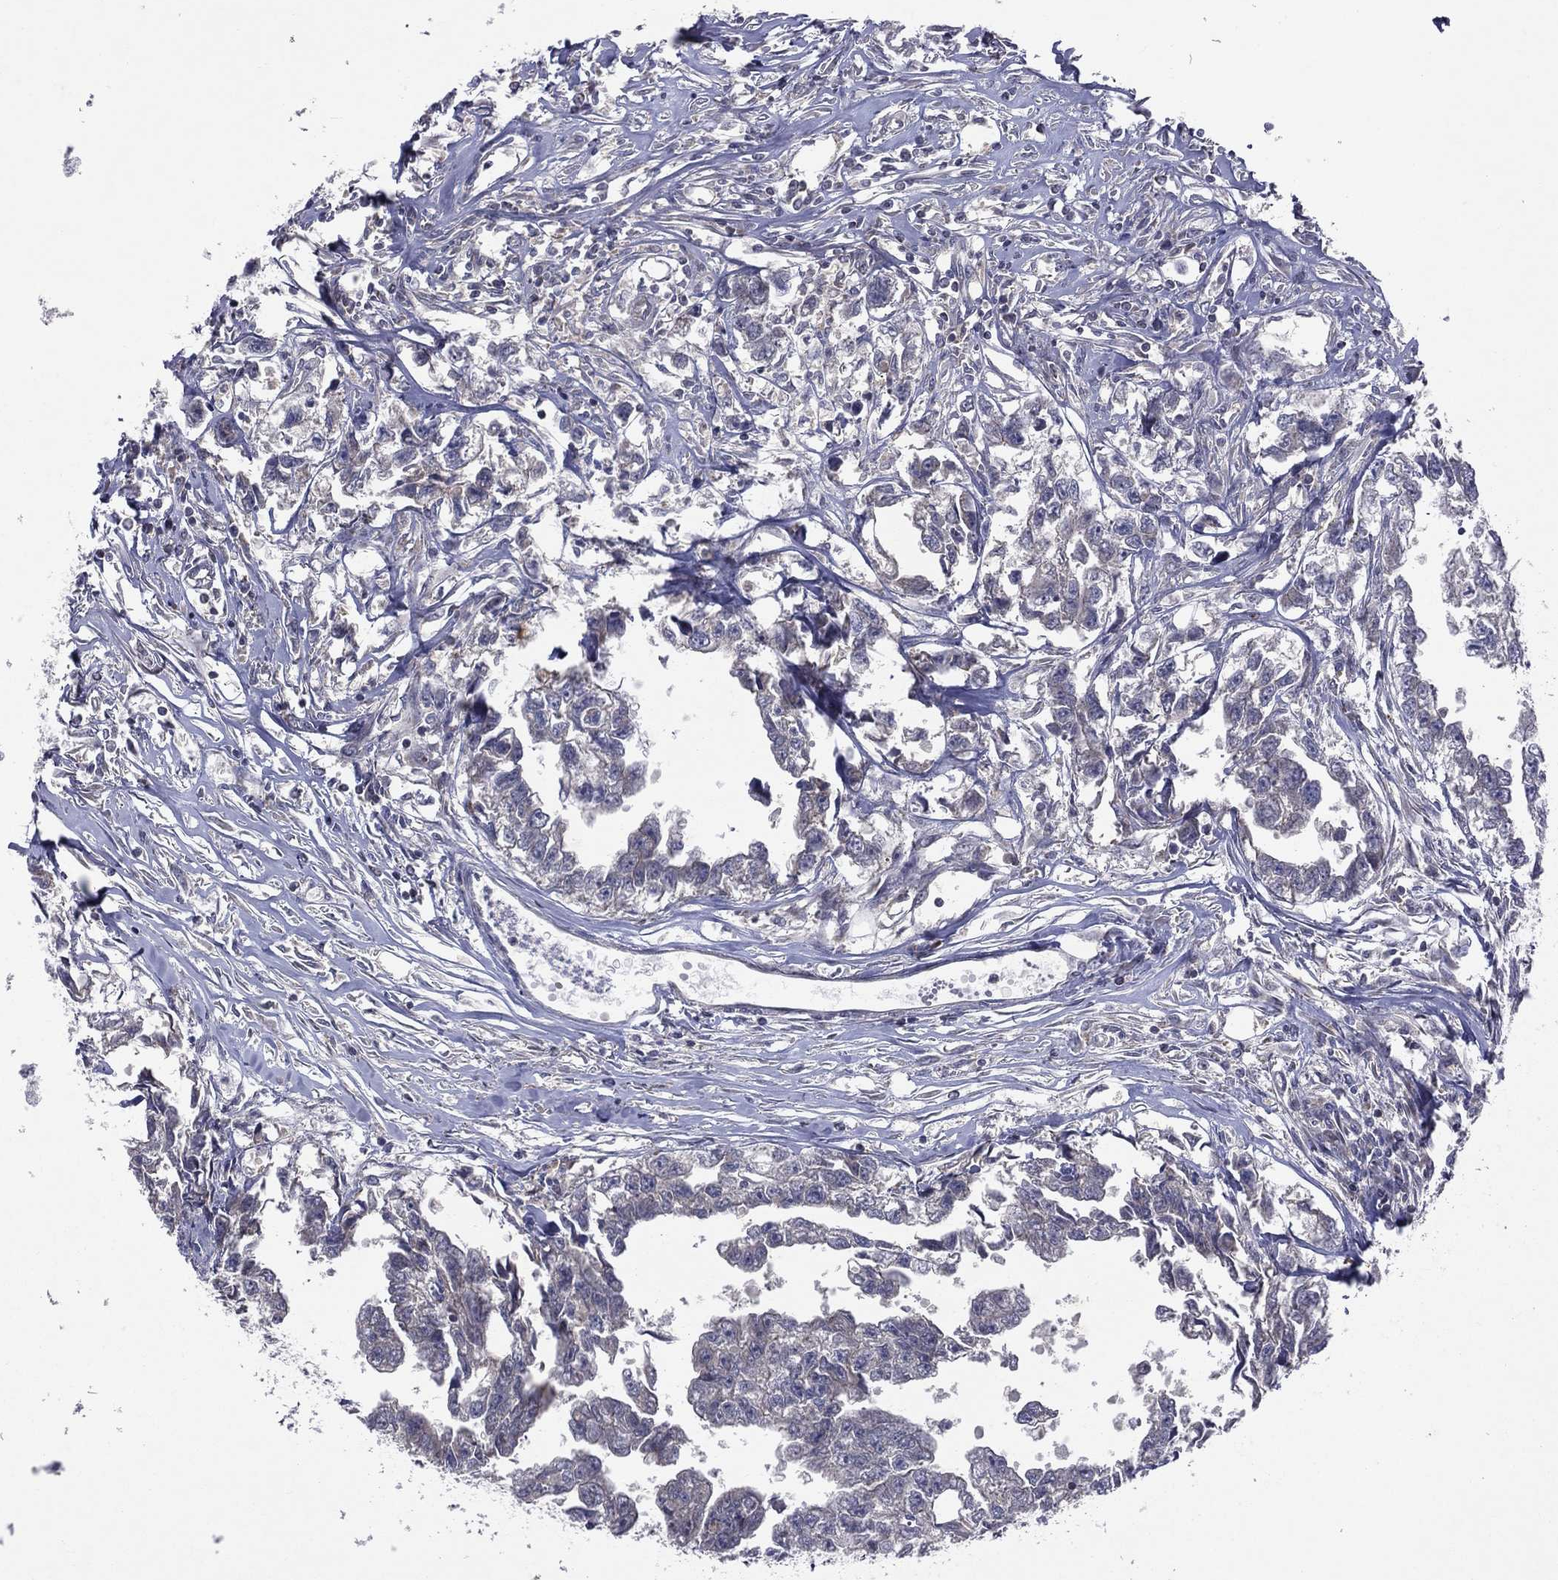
{"staining": {"intensity": "negative", "quantity": "none", "location": "none"}, "tissue": "testis cancer", "cell_type": "Tumor cells", "image_type": "cancer", "snomed": [{"axis": "morphology", "description": "Carcinoma, Embryonal, NOS"}, {"axis": "morphology", "description": "Teratoma, malignant, NOS"}, {"axis": "topography", "description": "Testis"}], "caption": "Immunohistochemical staining of human testis cancer displays no significant positivity in tumor cells.", "gene": "STARD3", "patient": {"sex": "male", "age": 44}}